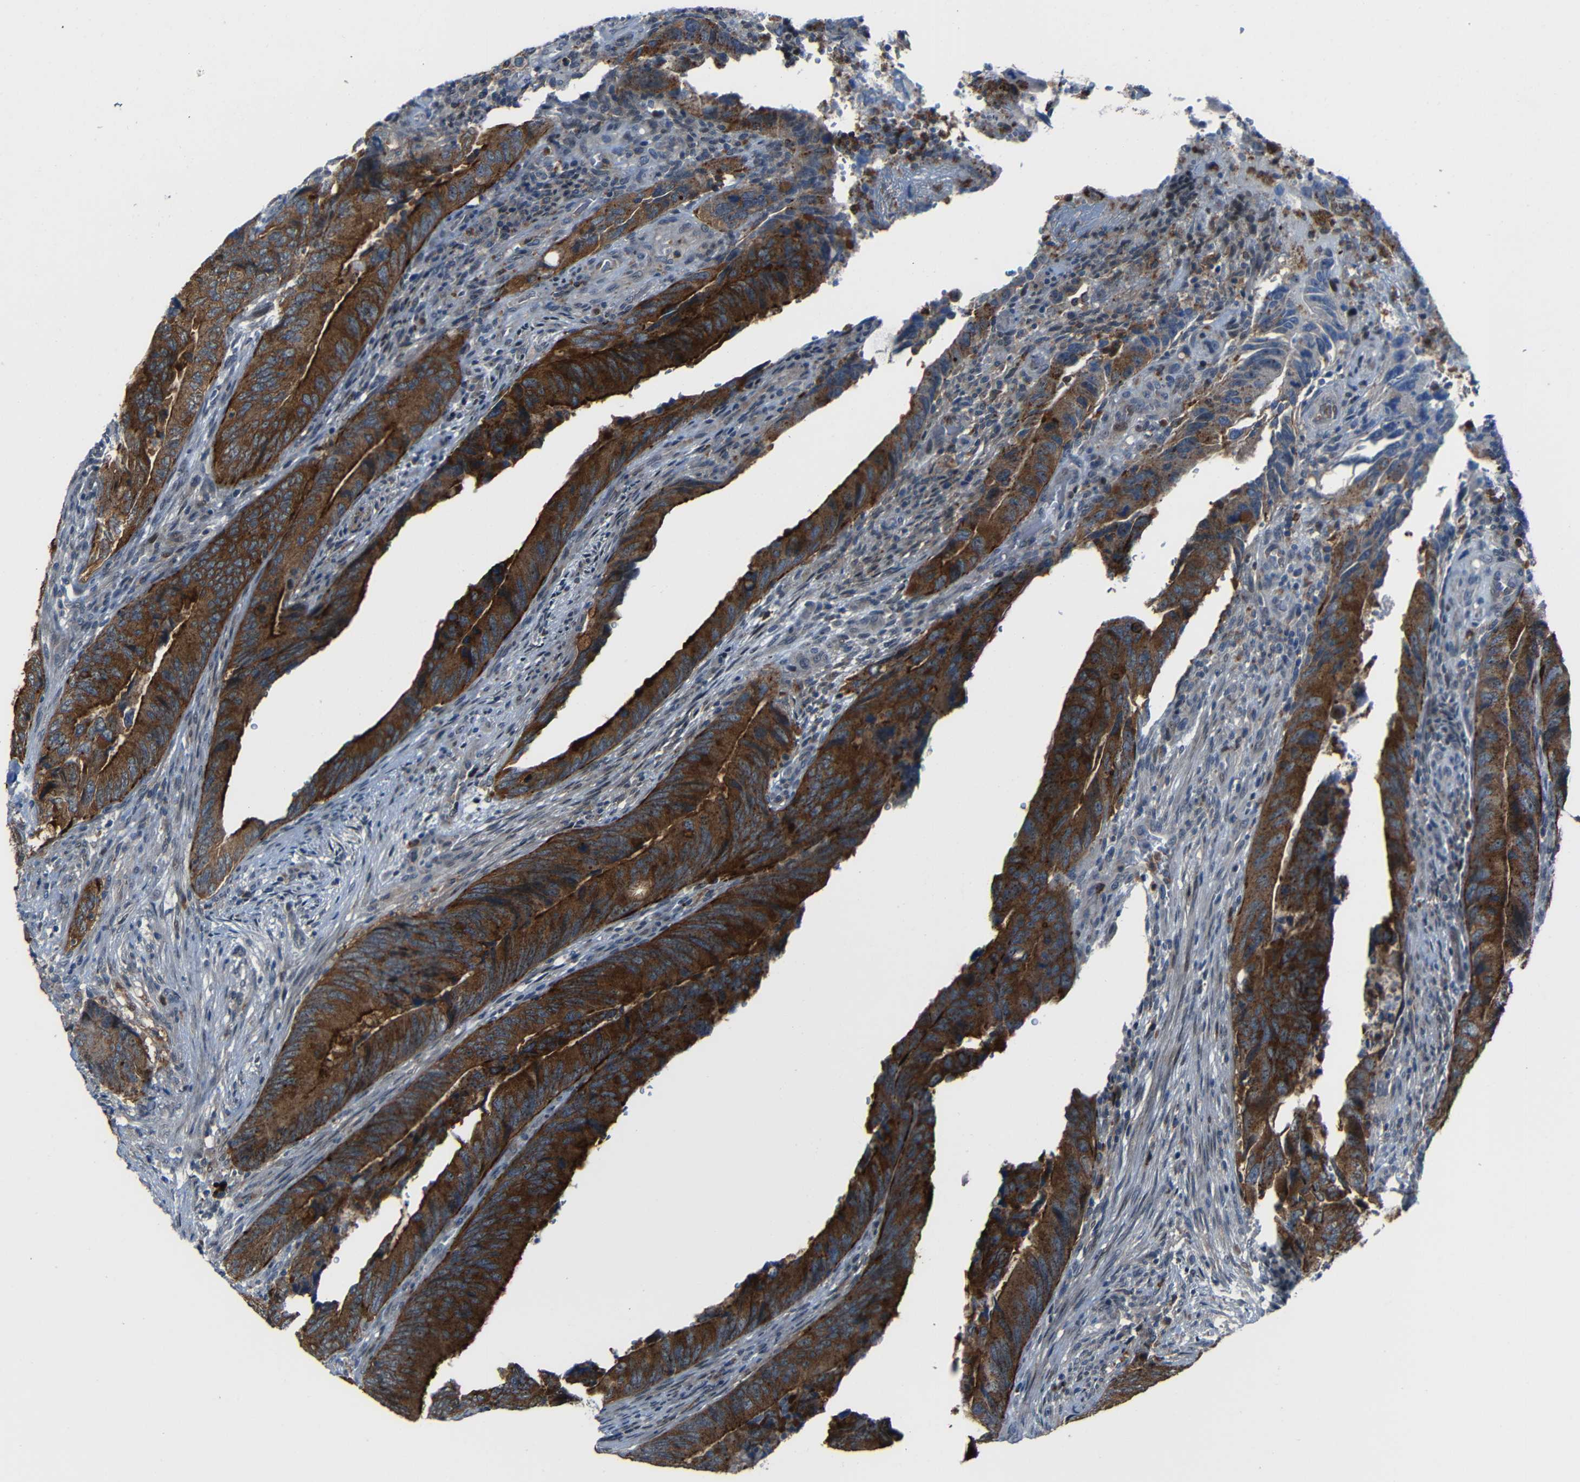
{"staining": {"intensity": "strong", "quantity": ">75%", "location": "cytoplasmic/membranous"}, "tissue": "colorectal cancer", "cell_type": "Tumor cells", "image_type": "cancer", "snomed": [{"axis": "morphology", "description": "Normal tissue, NOS"}, {"axis": "morphology", "description": "Adenocarcinoma, NOS"}, {"axis": "topography", "description": "Colon"}], "caption": "Protein analysis of colorectal adenocarcinoma tissue exhibits strong cytoplasmic/membranous positivity in approximately >75% of tumor cells.", "gene": "DNAJC5", "patient": {"sex": "male", "age": 56}}